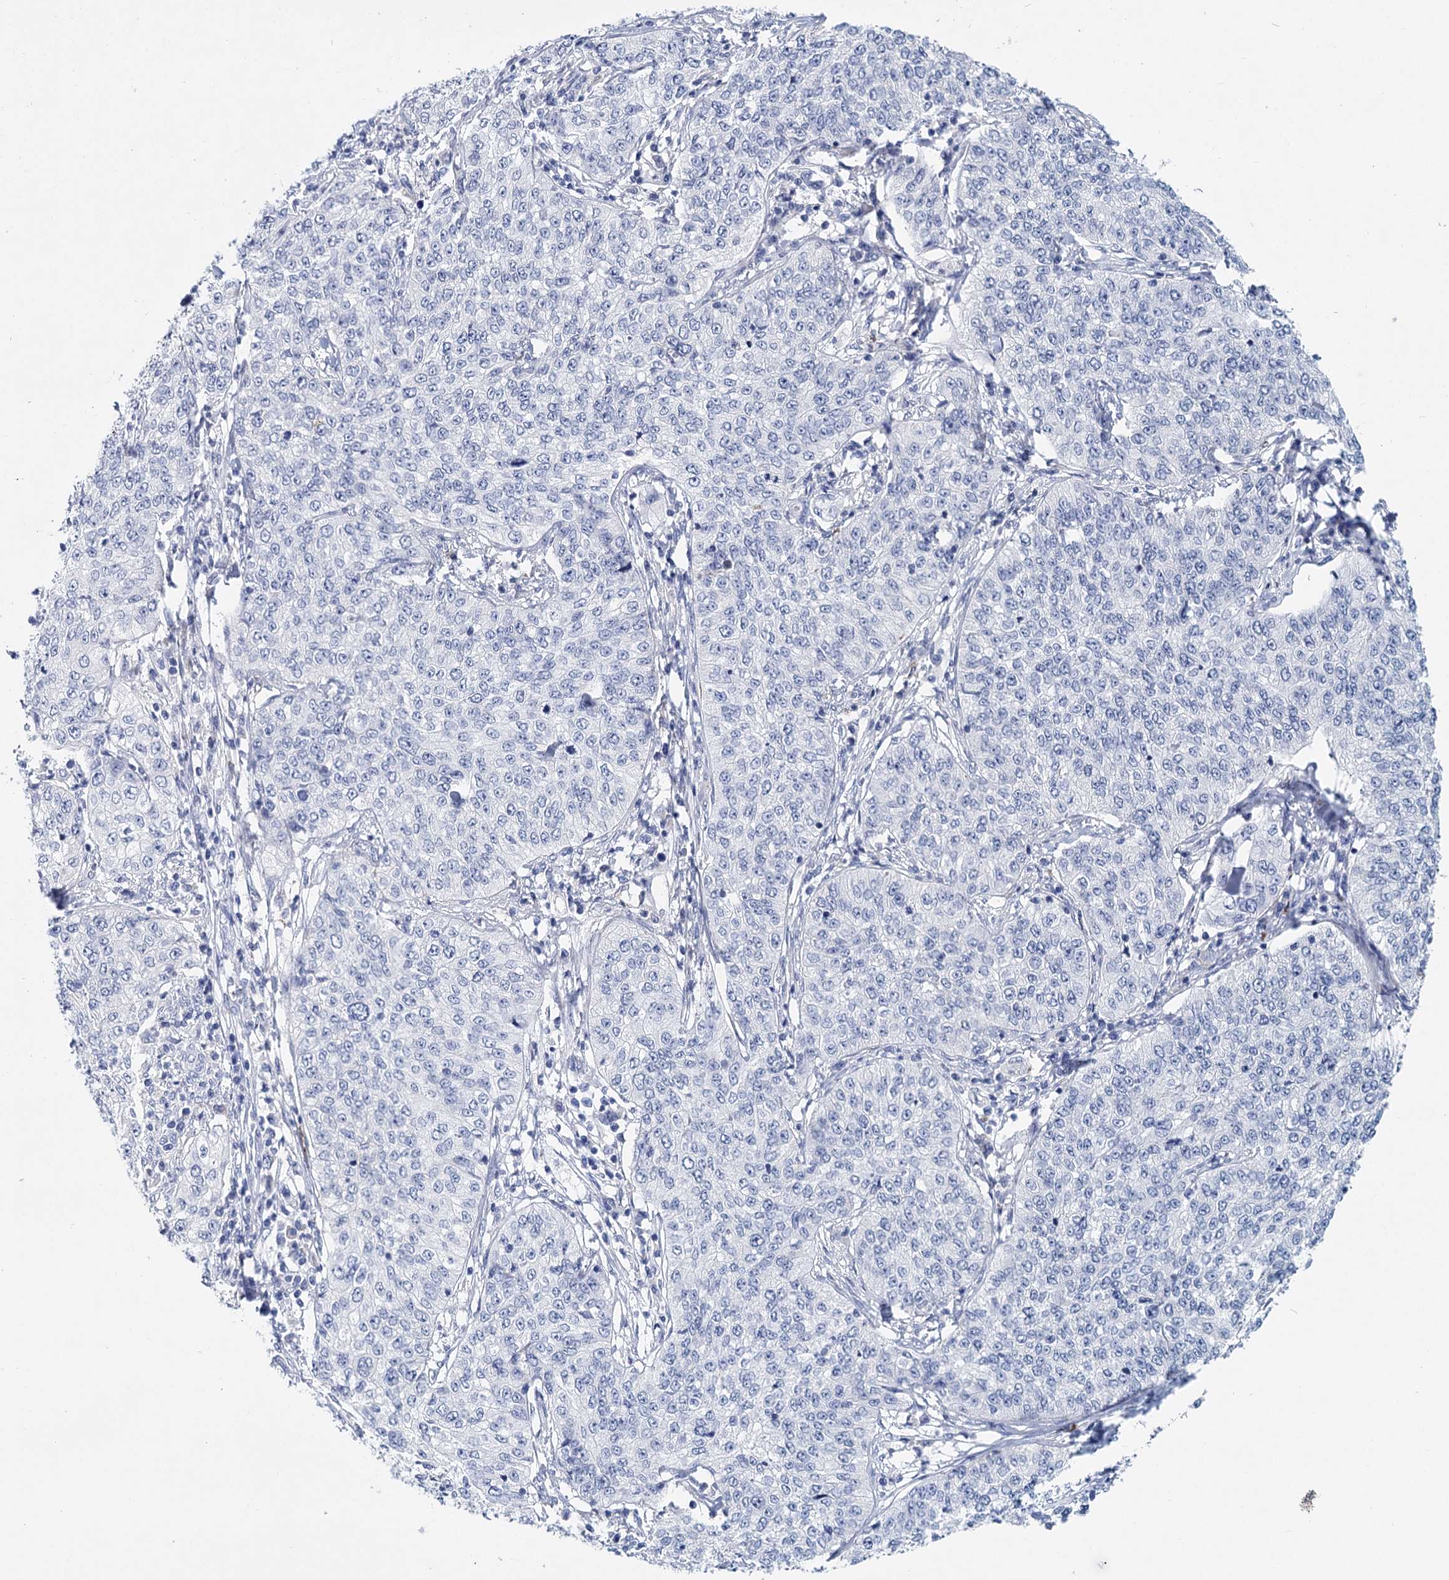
{"staining": {"intensity": "negative", "quantity": "none", "location": "none"}, "tissue": "cervical cancer", "cell_type": "Tumor cells", "image_type": "cancer", "snomed": [{"axis": "morphology", "description": "Squamous cell carcinoma, NOS"}, {"axis": "topography", "description": "Cervix"}], "caption": "This is an IHC image of cervical cancer (squamous cell carcinoma). There is no expression in tumor cells.", "gene": "METTL7B", "patient": {"sex": "female", "age": 35}}